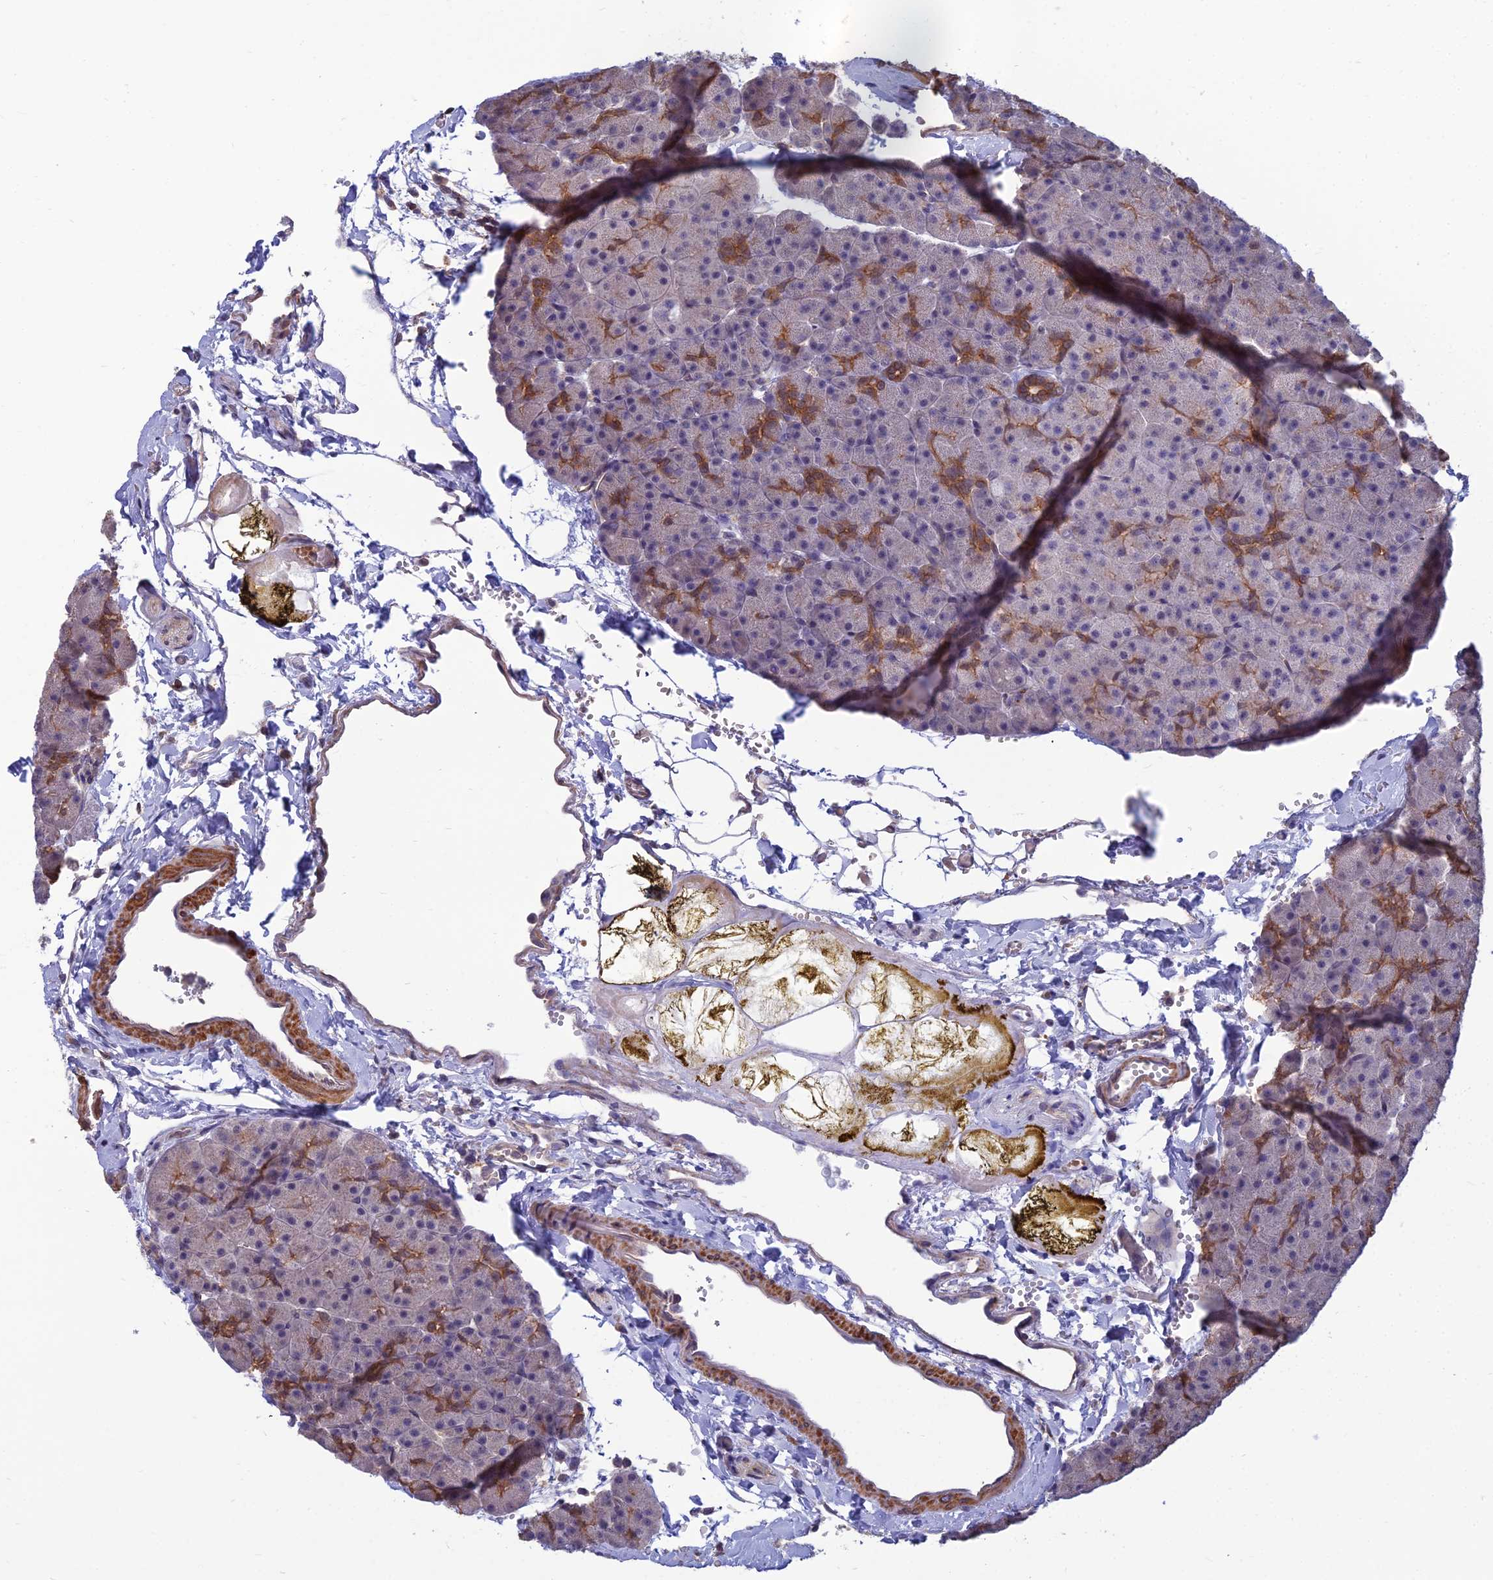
{"staining": {"intensity": "moderate", "quantity": "<25%", "location": "cytoplasmic/membranous"}, "tissue": "pancreas", "cell_type": "Exocrine glandular cells", "image_type": "normal", "snomed": [{"axis": "morphology", "description": "Normal tissue, NOS"}, {"axis": "topography", "description": "Pancreas"}], "caption": "DAB immunohistochemical staining of normal human pancreas exhibits moderate cytoplasmic/membranous protein expression in approximately <25% of exocrine glandular cells.", "gene": "OPA3", "patient": {"sex": "male", "age": 36}}